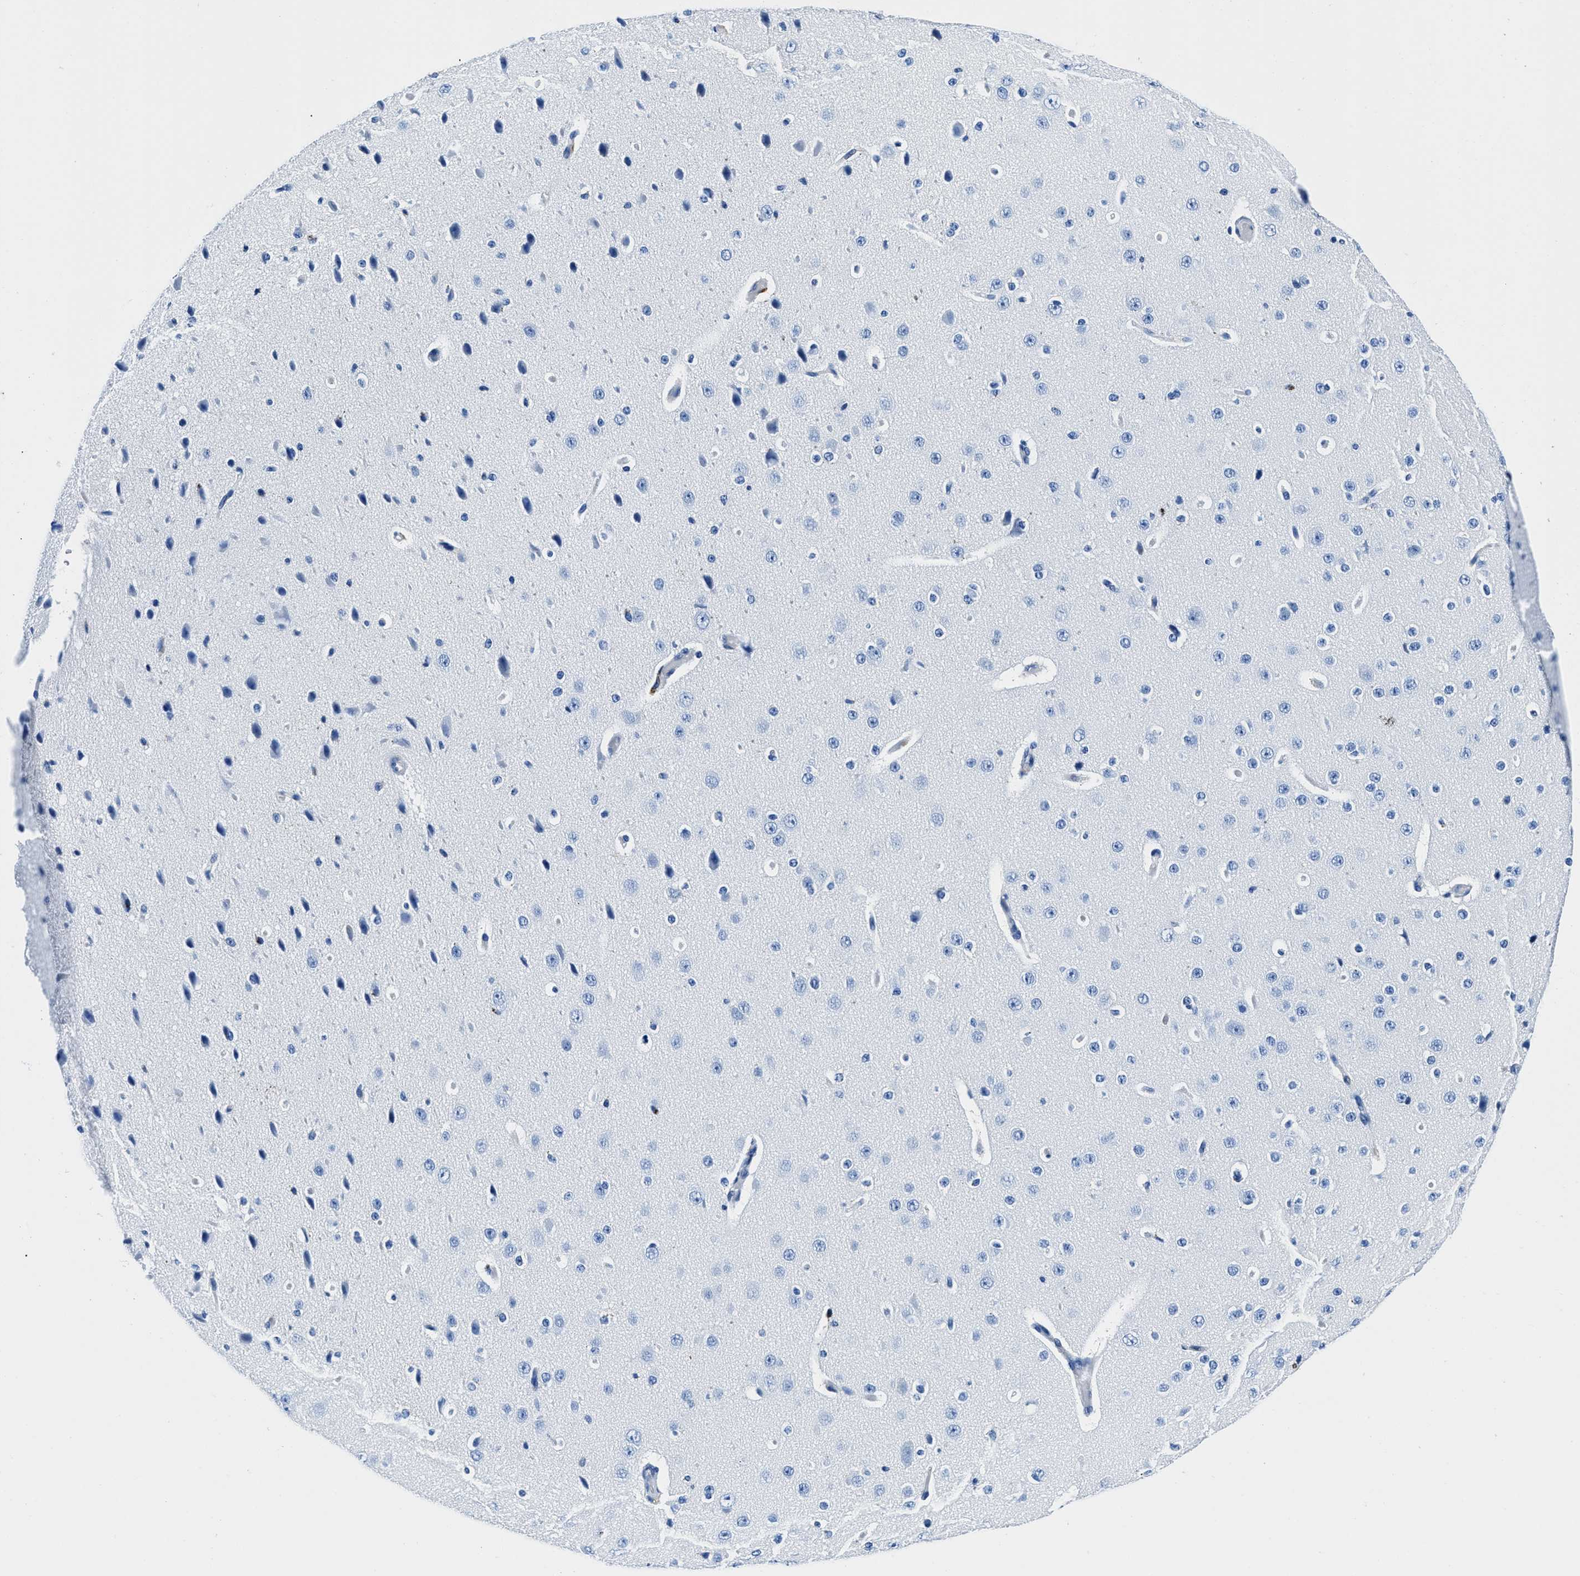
{"staining": {"intensity": "negative", "quantity": "none", "location": "none"}, "tissue": "cerebral cortex", "cell_type": "Endothelial cells", "image_type": "normal", "snomed": [{"axis": "morphology", "description": "Normal tissue, NOS"}, {"axis": "morphology", "description": "Developmental malformation"}, {"axis": "topography", "description": "Cerebral cortex"}], "caption": "Protein analysis of benign cerebral cortex demonstrates no significant positivity in endothelial cells. (Immunohistochemistry, brightfield microscopy, high magnification).", "gene": "OR14K1", "patient": {"sex": "female", "age": 30}}